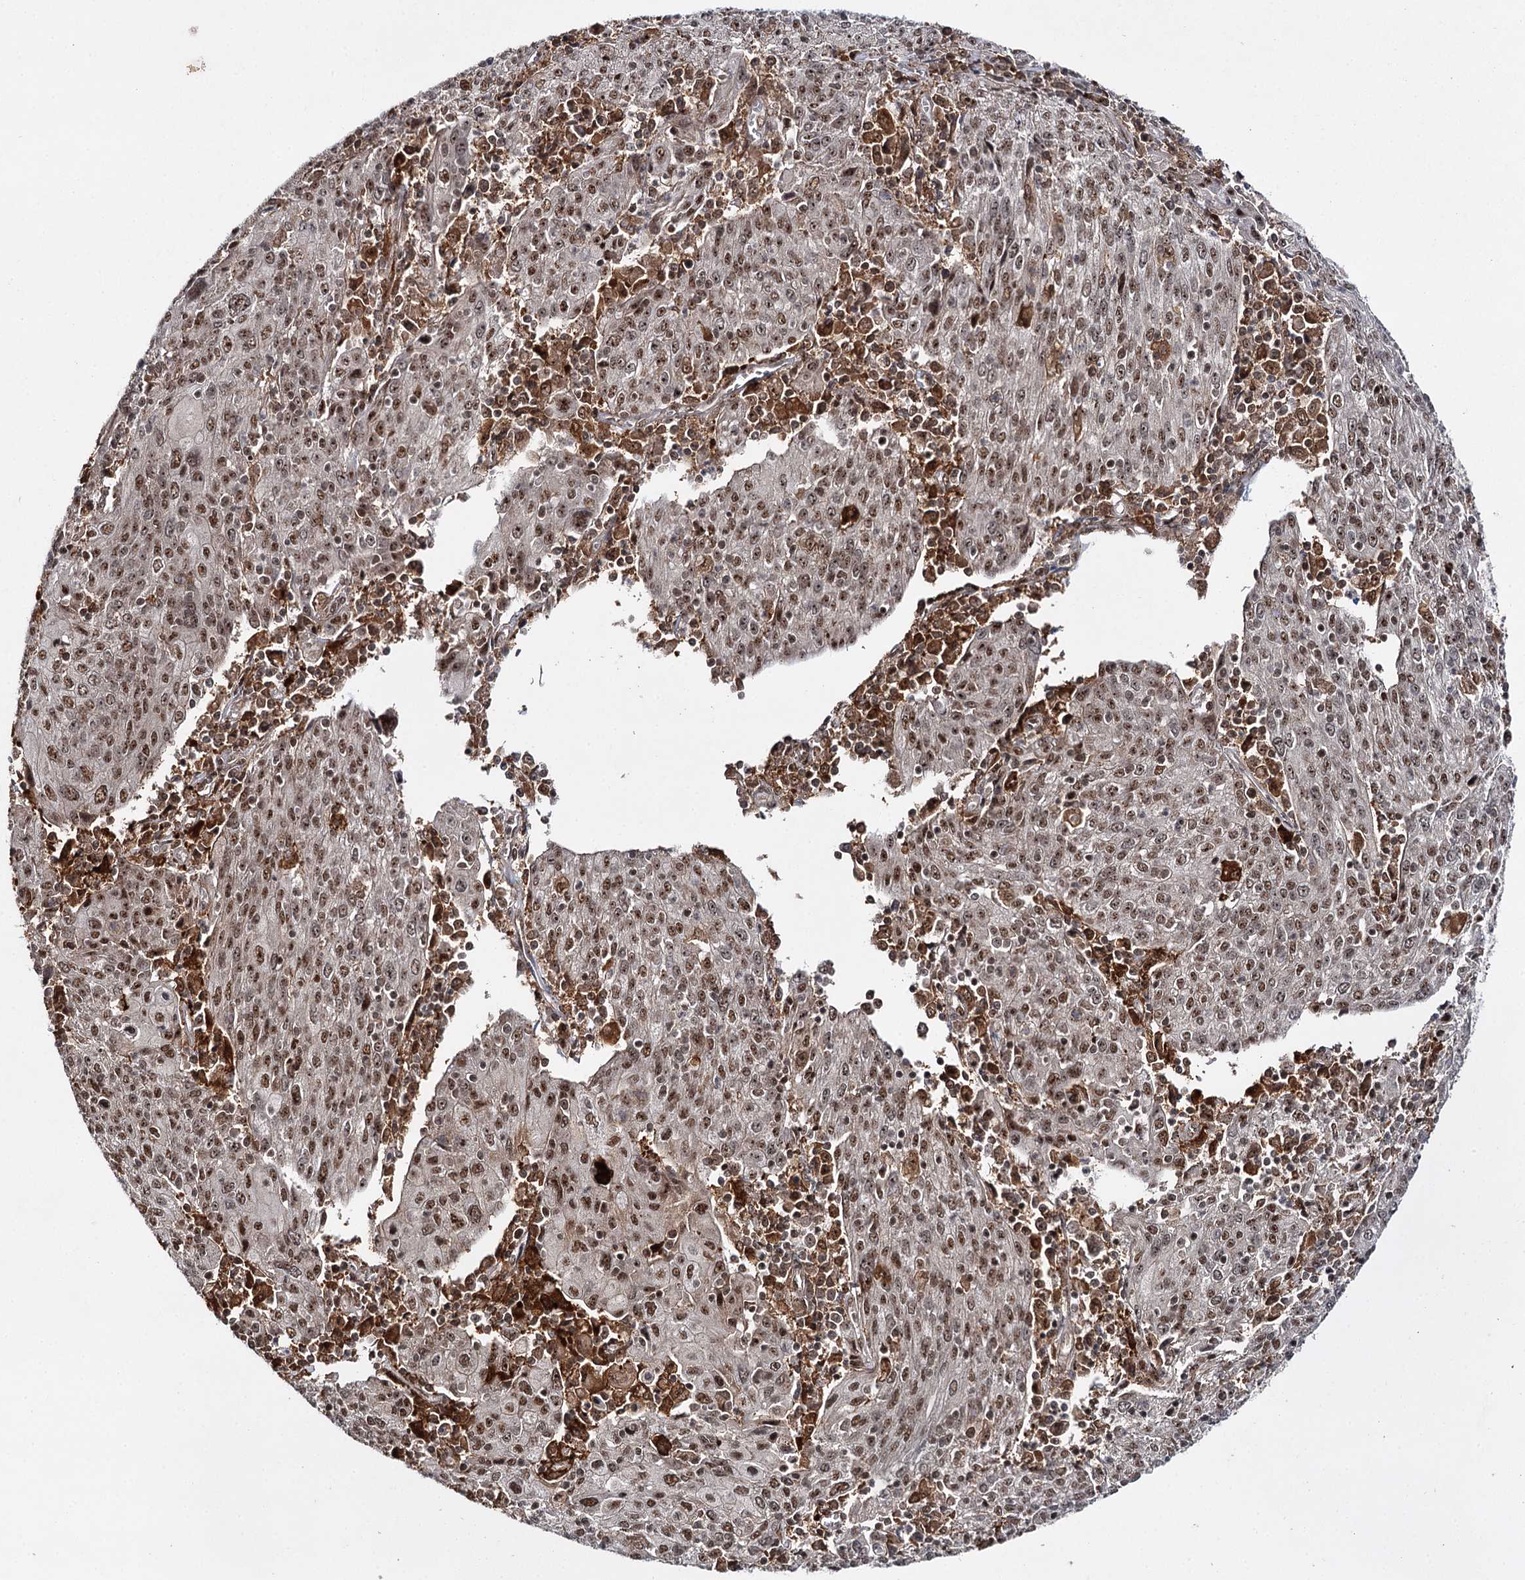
{"staining": {"intensity": "moderate", "quantity": ">75%", "location": "nuclear"}, "tissue": "cervical cancer", "cell_type": "Tumor cells", "image_type": "cancer", "snomed": [{"axis": "morphology", "description": "Squamous cell carcinoma, NOS"}, {"axis": "topography", "description": "Cervix"}], "caption": "Cervical squamous cell carcinoma was stained to show a protein in brown. There is medium levels of moderate nuclear positivity in about >75% of tumor cells.", "gene": "BUD13", "patient": {"sex": "female", "age": 67}}